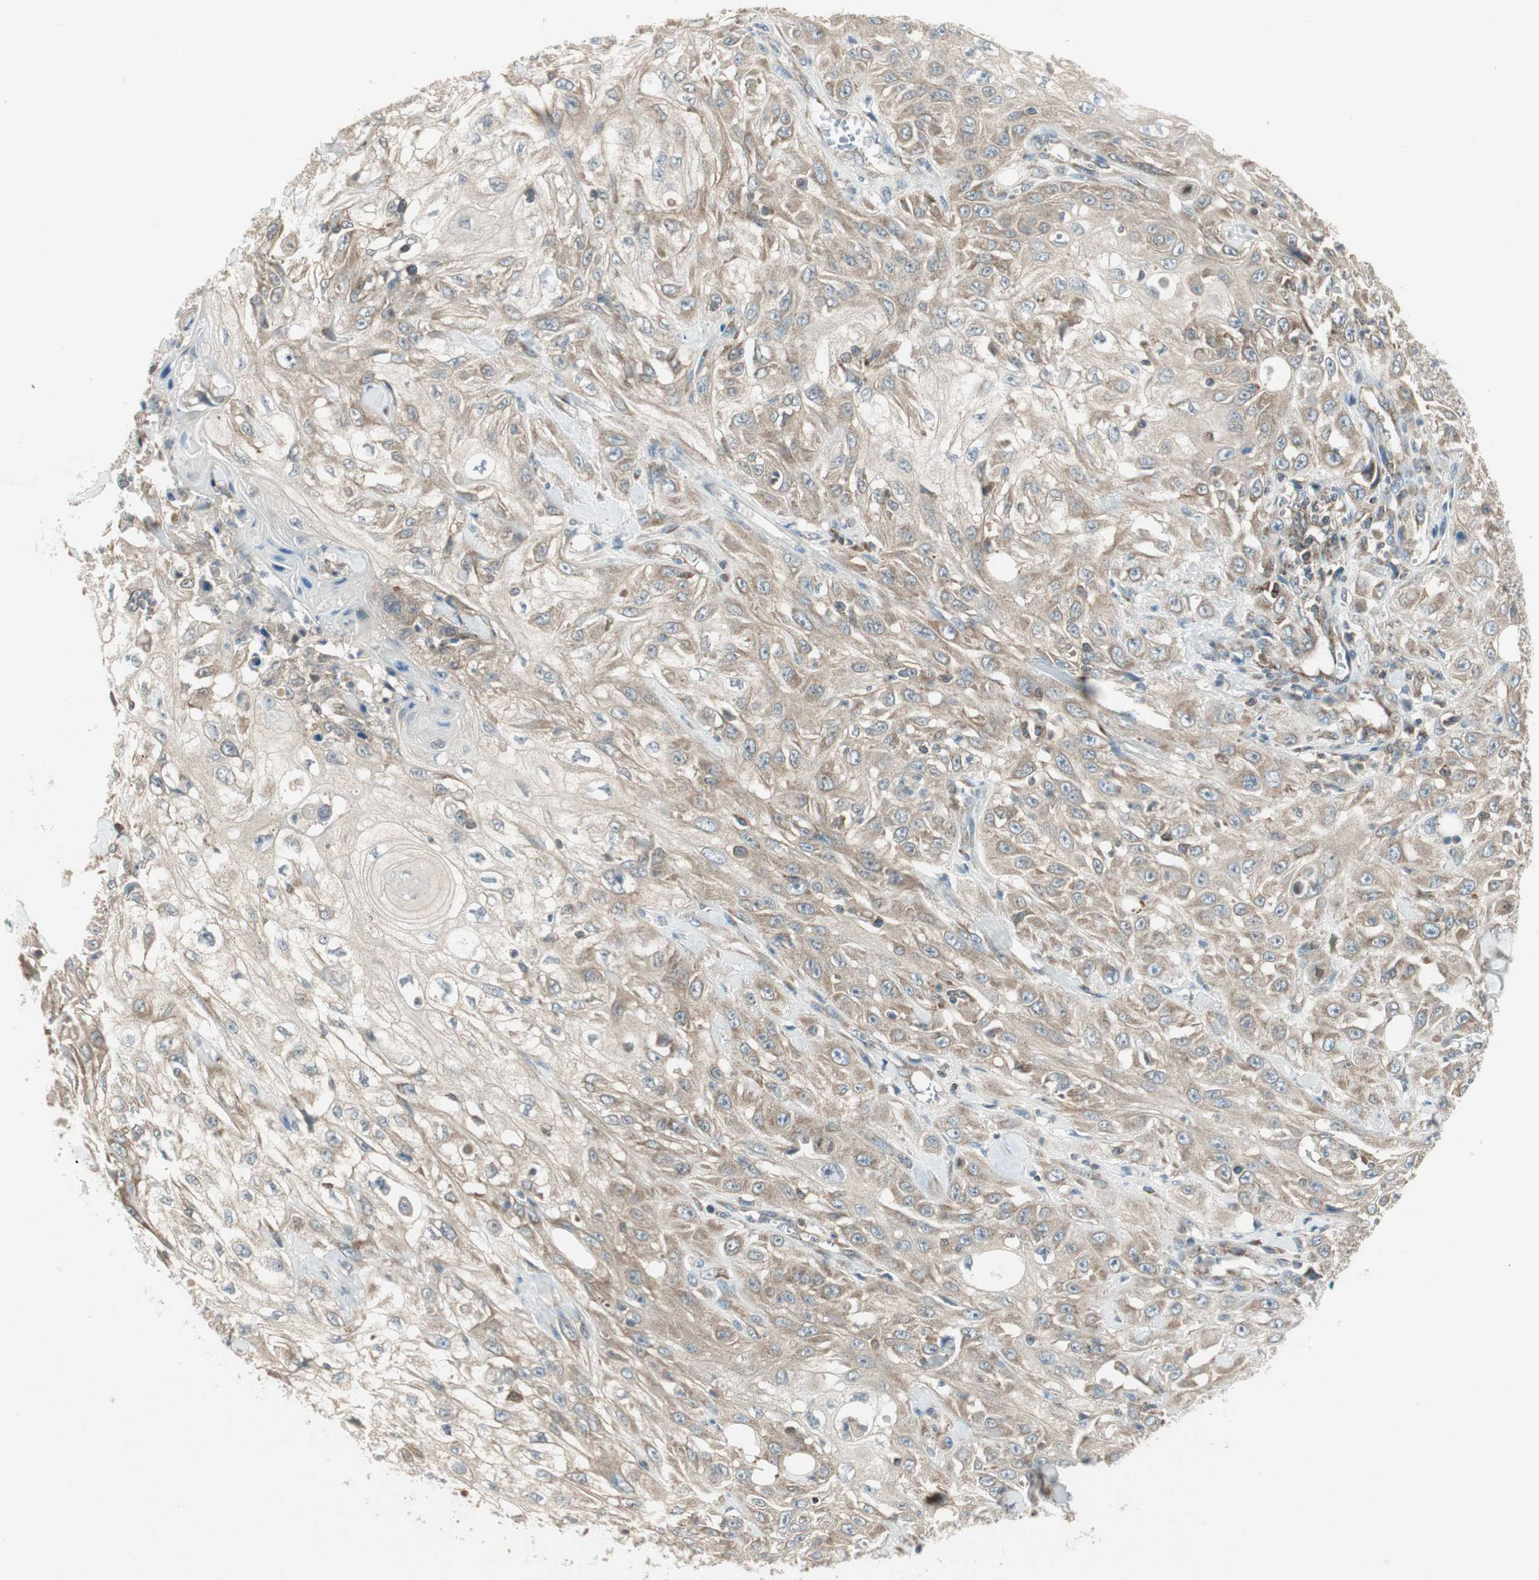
{"staining": {"intensity": "moderate", "quantity": ">75%", "location": "cytoplasmic/membranous"}, "tissue": "skin cancer", "cell_type": "Tumor cells", "image_type": "cancer", "snomed": [{"axis": "morphology", "description": "Squamous cell carcinoma, NOS"}, {"axis": "morphology", "description": "Squamous cell carcinoma, metastatic, NOS"}, {"axis": "topography", "description": "Skin"}, {"axis": "topography", "description": "Lymph node"}], "caption": "Protein positivity by immunohistochemistry (IHC) demonstrates moderate cytoplasmic/membranous staining in approximately >75% of tumor cells in skin metastatic squamous cell carcinoma.", "gene": "CHADL", "patient": {"sex": "male", "age": 75}}